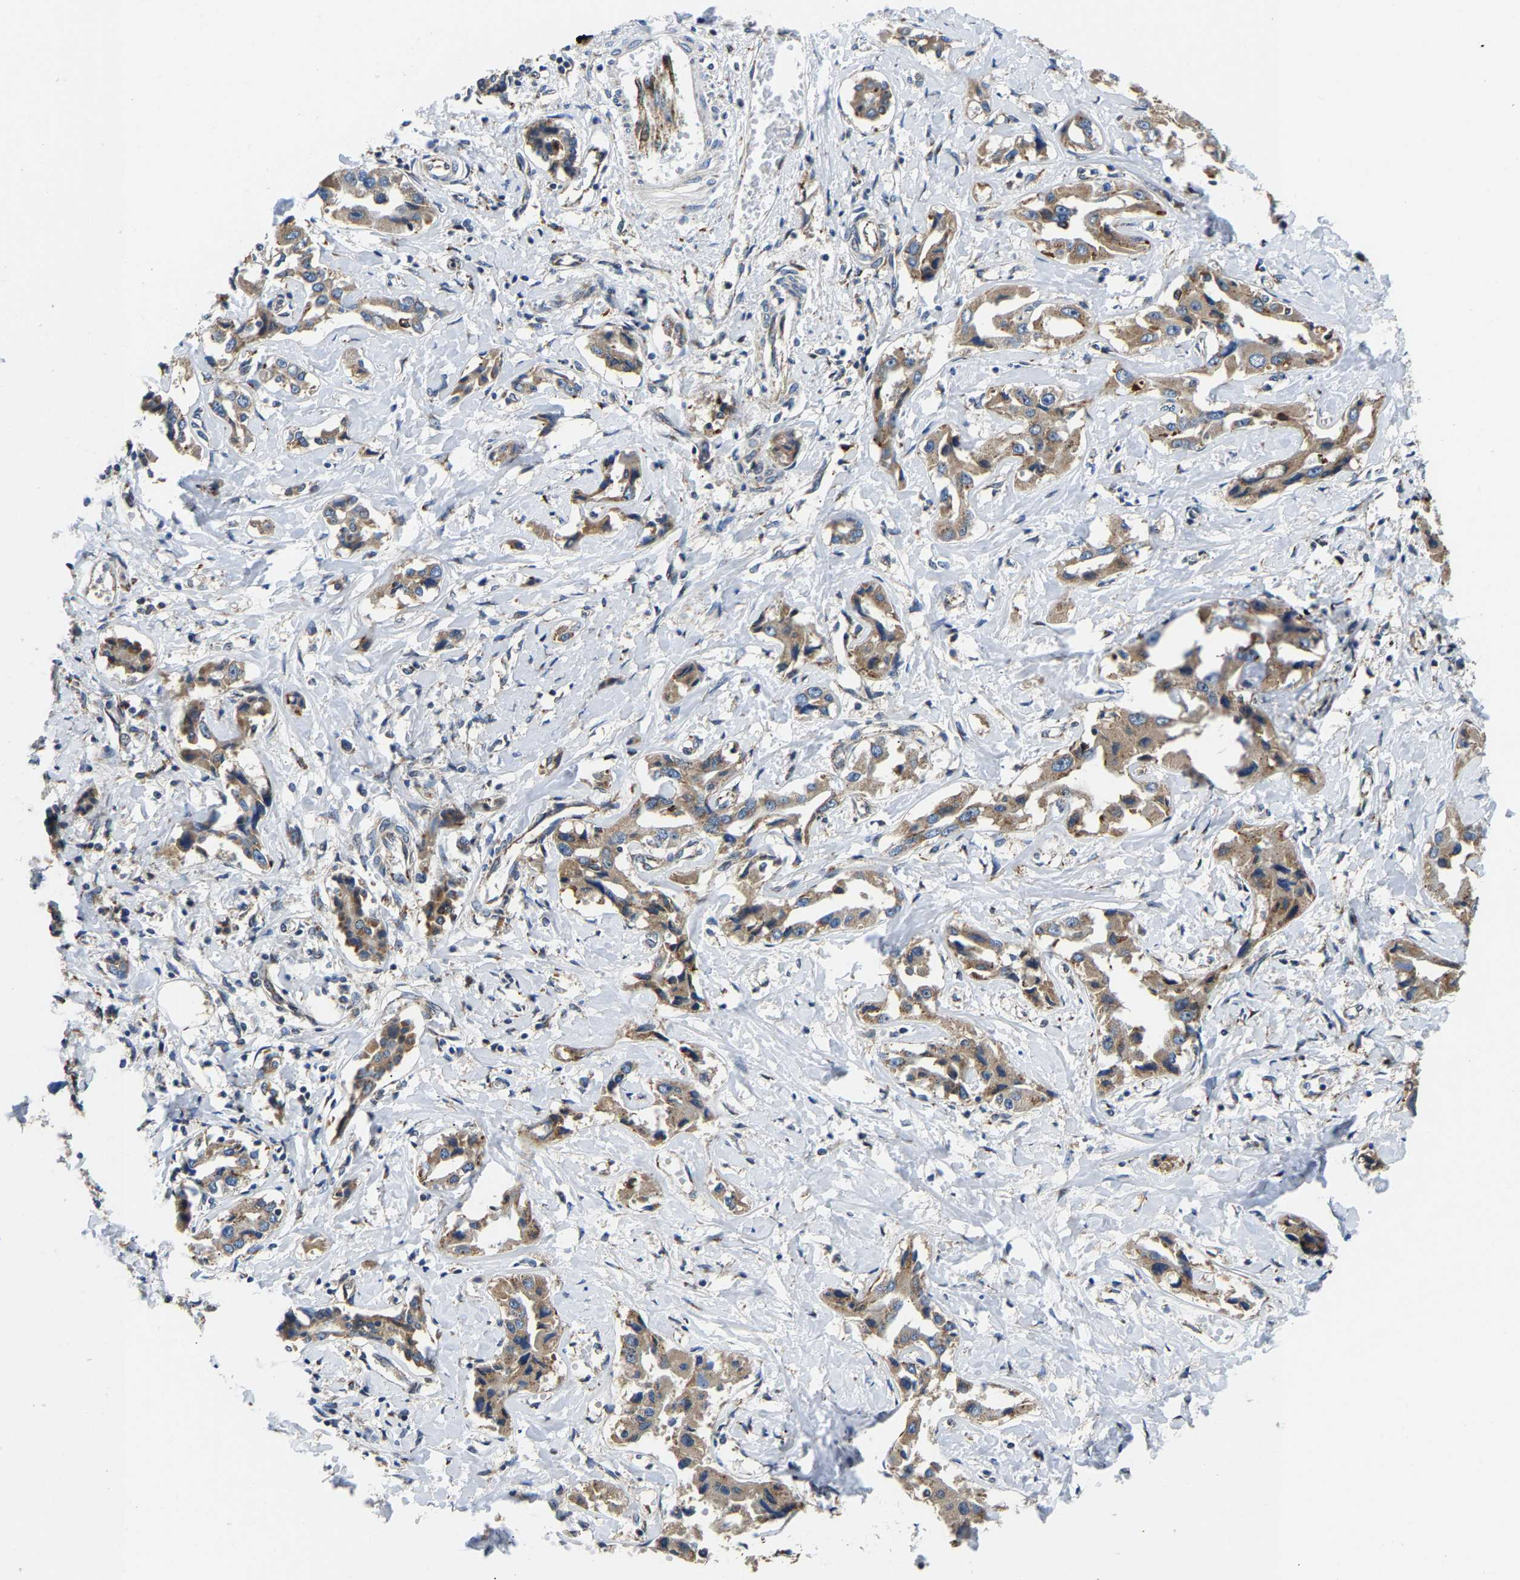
{"staining": {"intensity": "moderate", "quantity": ">75%", "location": "cytoplasmic/membranous"}, "tissue": "liver cancer", "cell_type": "Tumor cells", "image_type": "cancer", "snomed": [{"axis": "morphology", "description": "Cholangiocarcinoma"}, {"axis": "topography", "description": "Liver"}], "caption": "Liver cancer (cholangiocarcinoma) stained with DAB (3,3'-diaminobenzidine) immunohistochemistry demonstrates medium levels of moderate cytoplasmic/membranous expression in about >75% of tumor cells. The staining was performed using DAB (3,3'-diaminobenzidine) to visualize the protein expression in brown, while the nuclei were stained in blue with hematoxylin (Magnification: 20x).", "gene": "GIMAP7", "patient": {"sex": "male", "age": 59}}